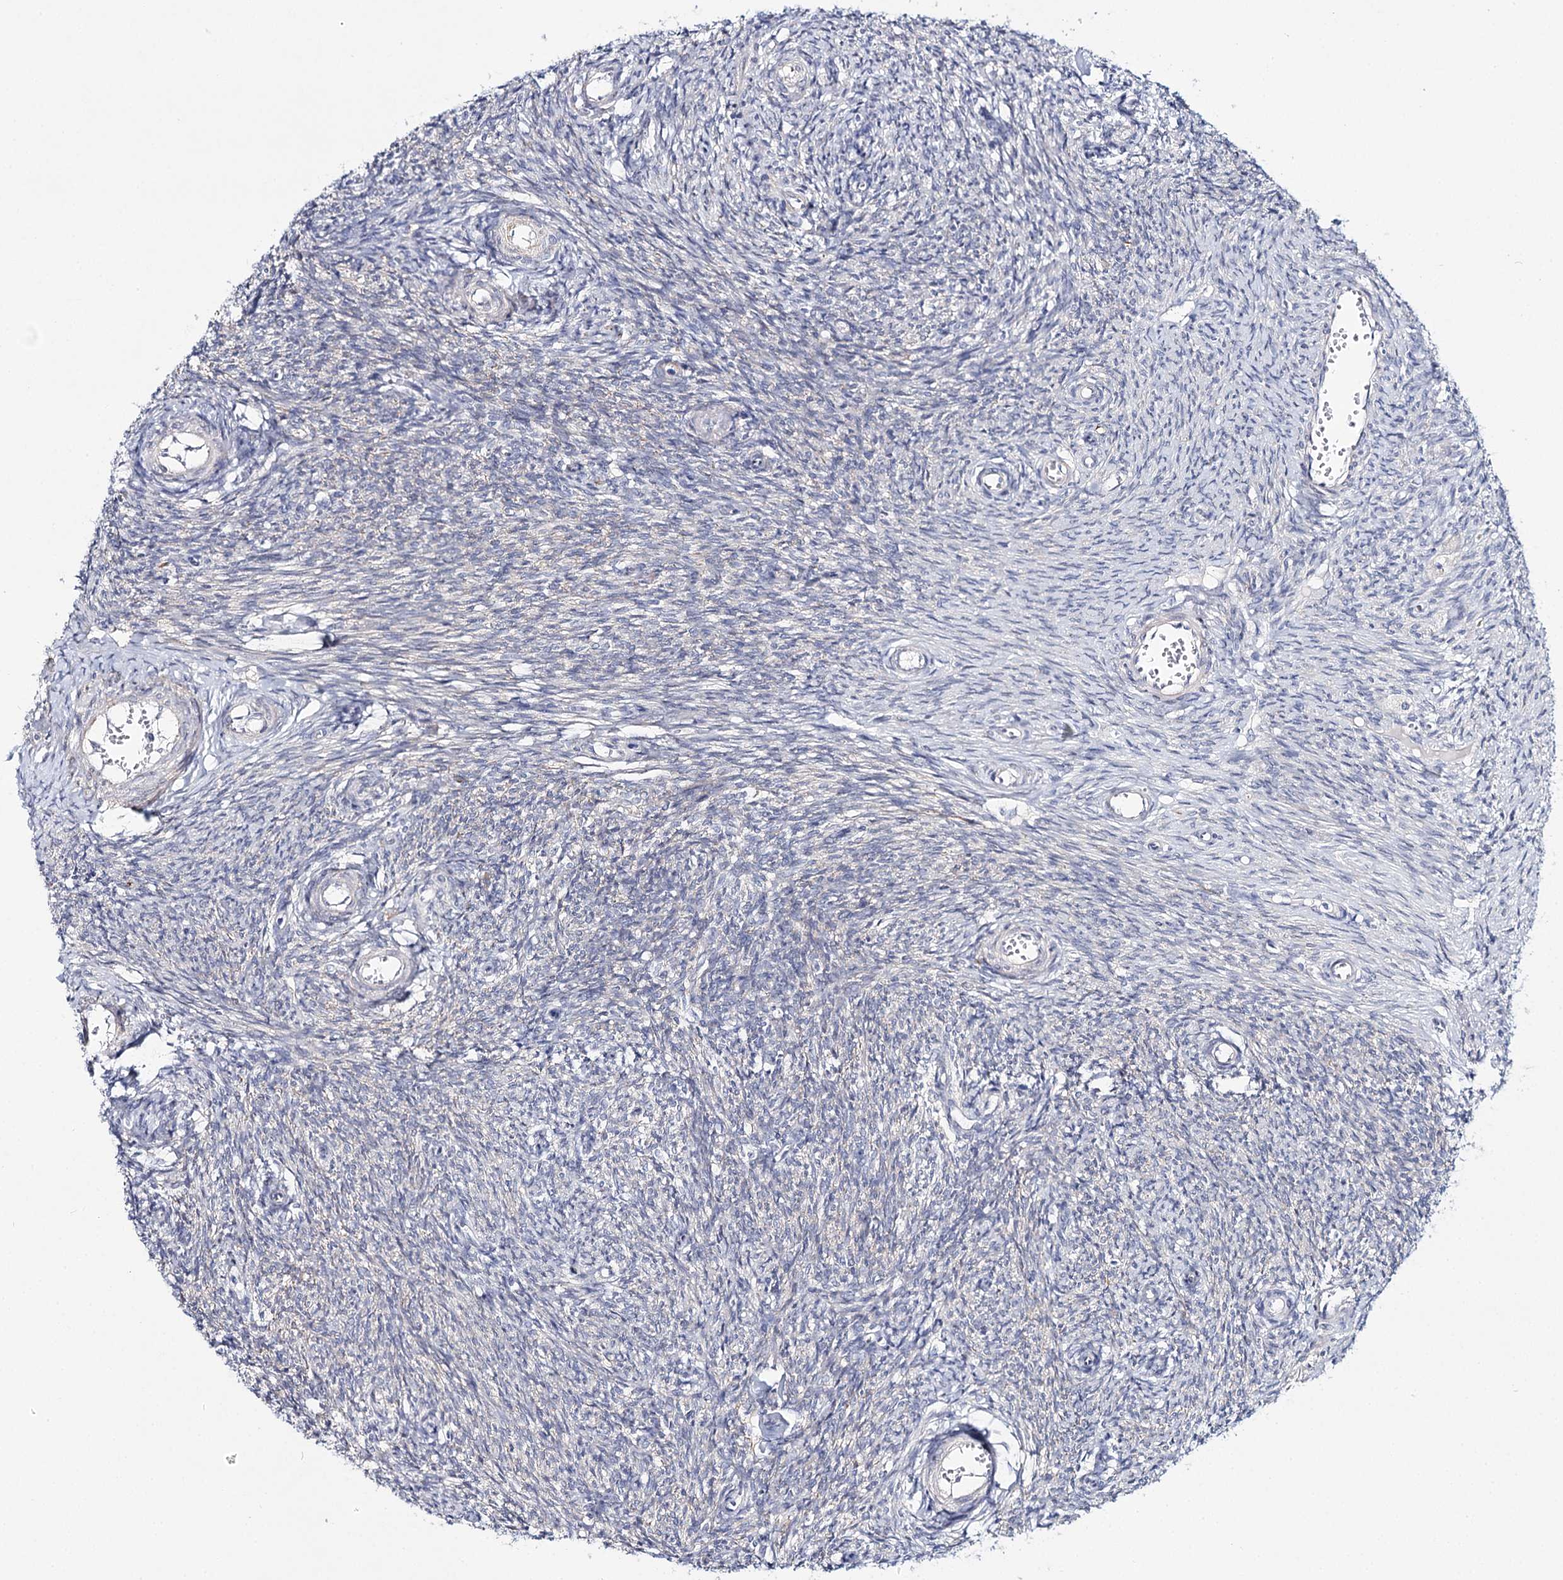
{"staining": {"intensity": "negative", "quantity": "none", "location": "none"}, "tissue": "ovary", "cell_type": "Ovarian stroma cells", "image_type": "normal", "snomed": [{"axis": "morphology", "description": "Normal tissue, NOS"}, {"axis": "topography", "description": "Ovary"}], "caption": "Ovarian stroma cells show no significant protein expression in unremarkable ovary.", "gene": "TEX12", "patient": {"sex": "female", "age": 44}}